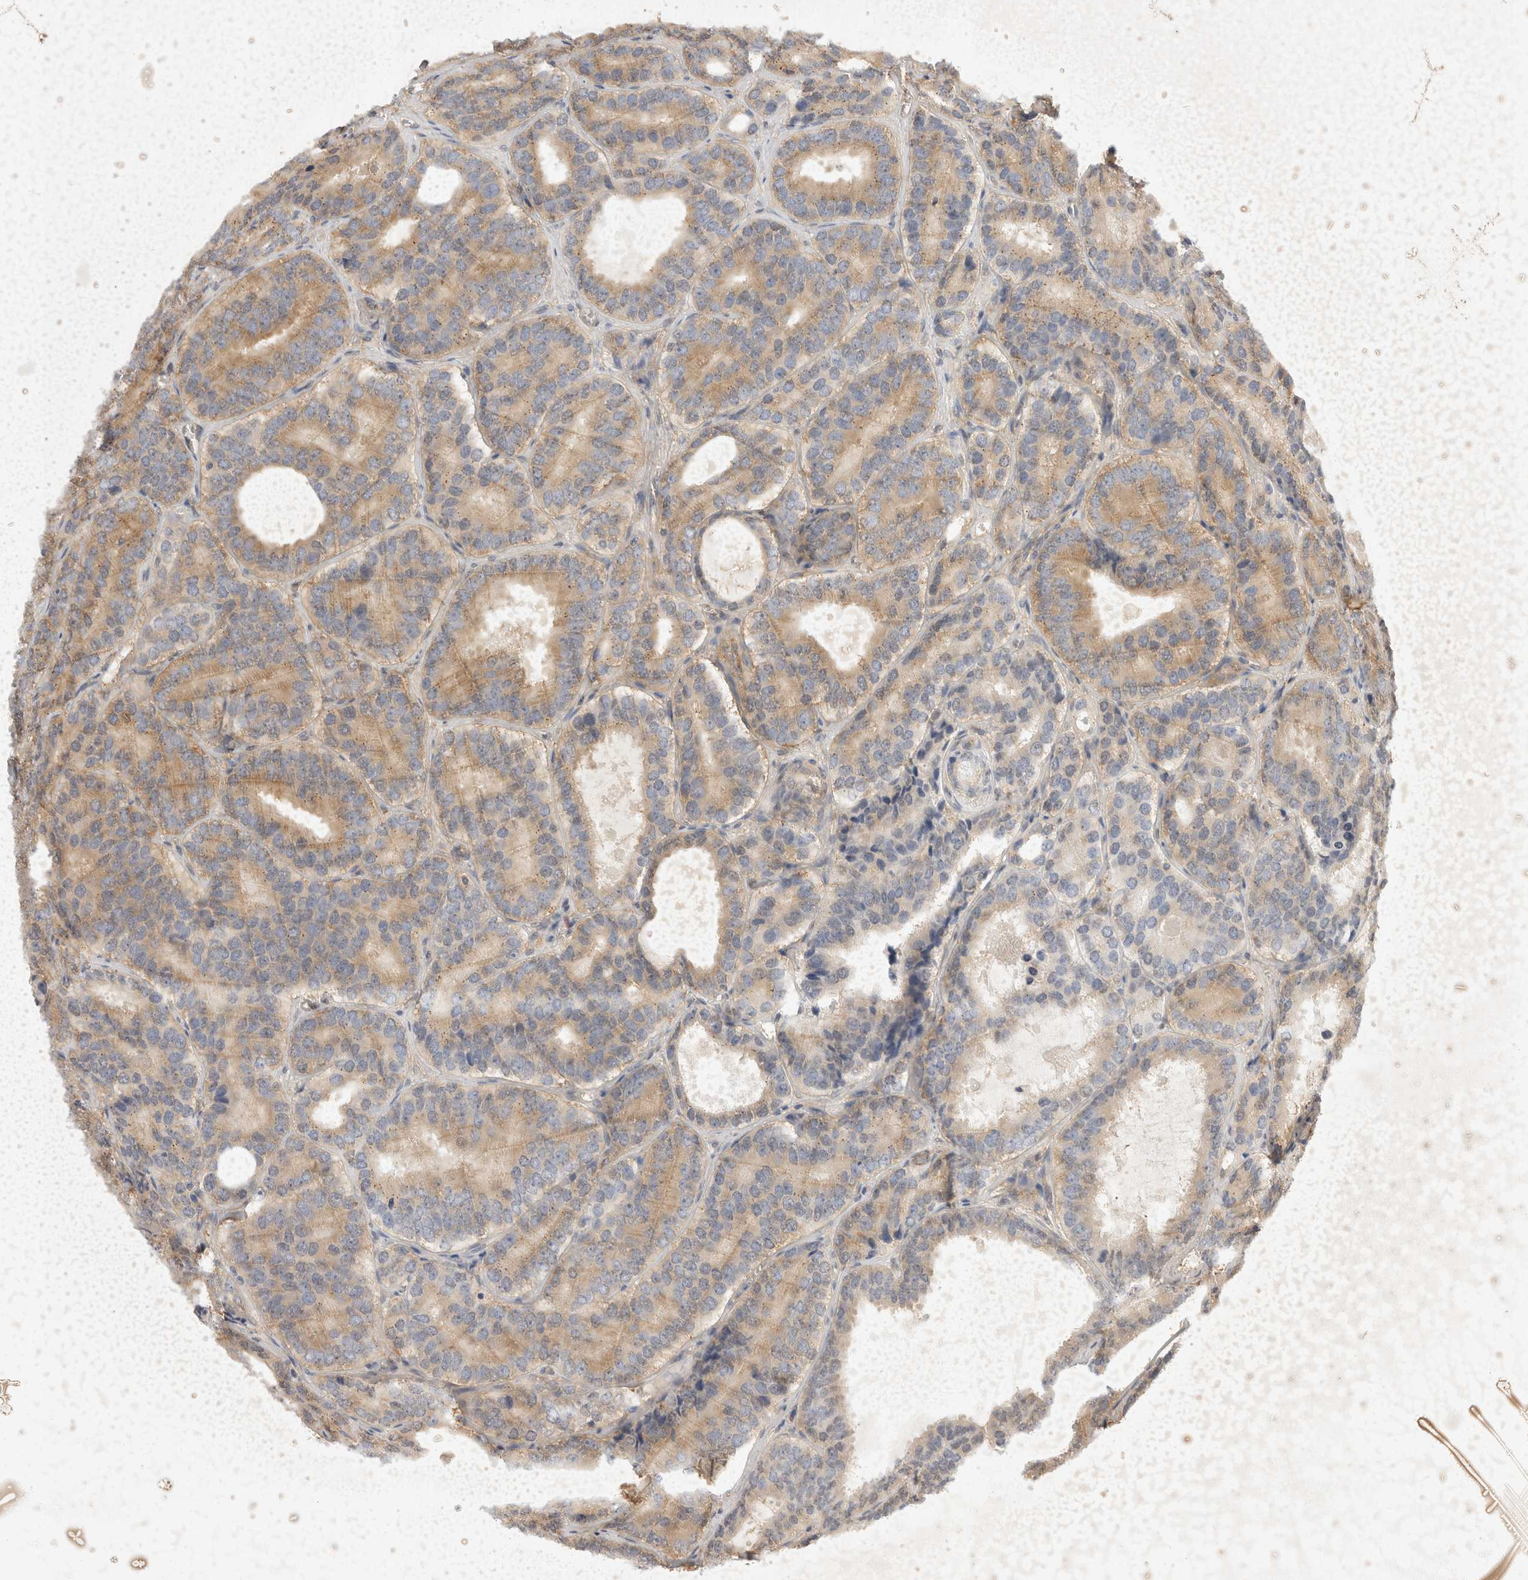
{"staining": {"intensity": "moderate", "quantity": ">75%", "location": "cytoplasmic/membranous"}, "tissue": "prostate cancer", "cell_type": "Tumor cells", "image_type": "cancer", "snomed": [{"axis": "morphology", "description": "Adenocarcinoma, High grade"}, {"axis": "topography", "description": "Prostate"}], "caption": "The image demonstrates immunohistochemical staining of high-grade adenocarcinoma (prostate). There is moderate cytoplasmic/membranous positivity is seen in approximately >75% of tumor cells.", "gene": "EIF4G3", "patient": {"sex": "male", "age": 56}}